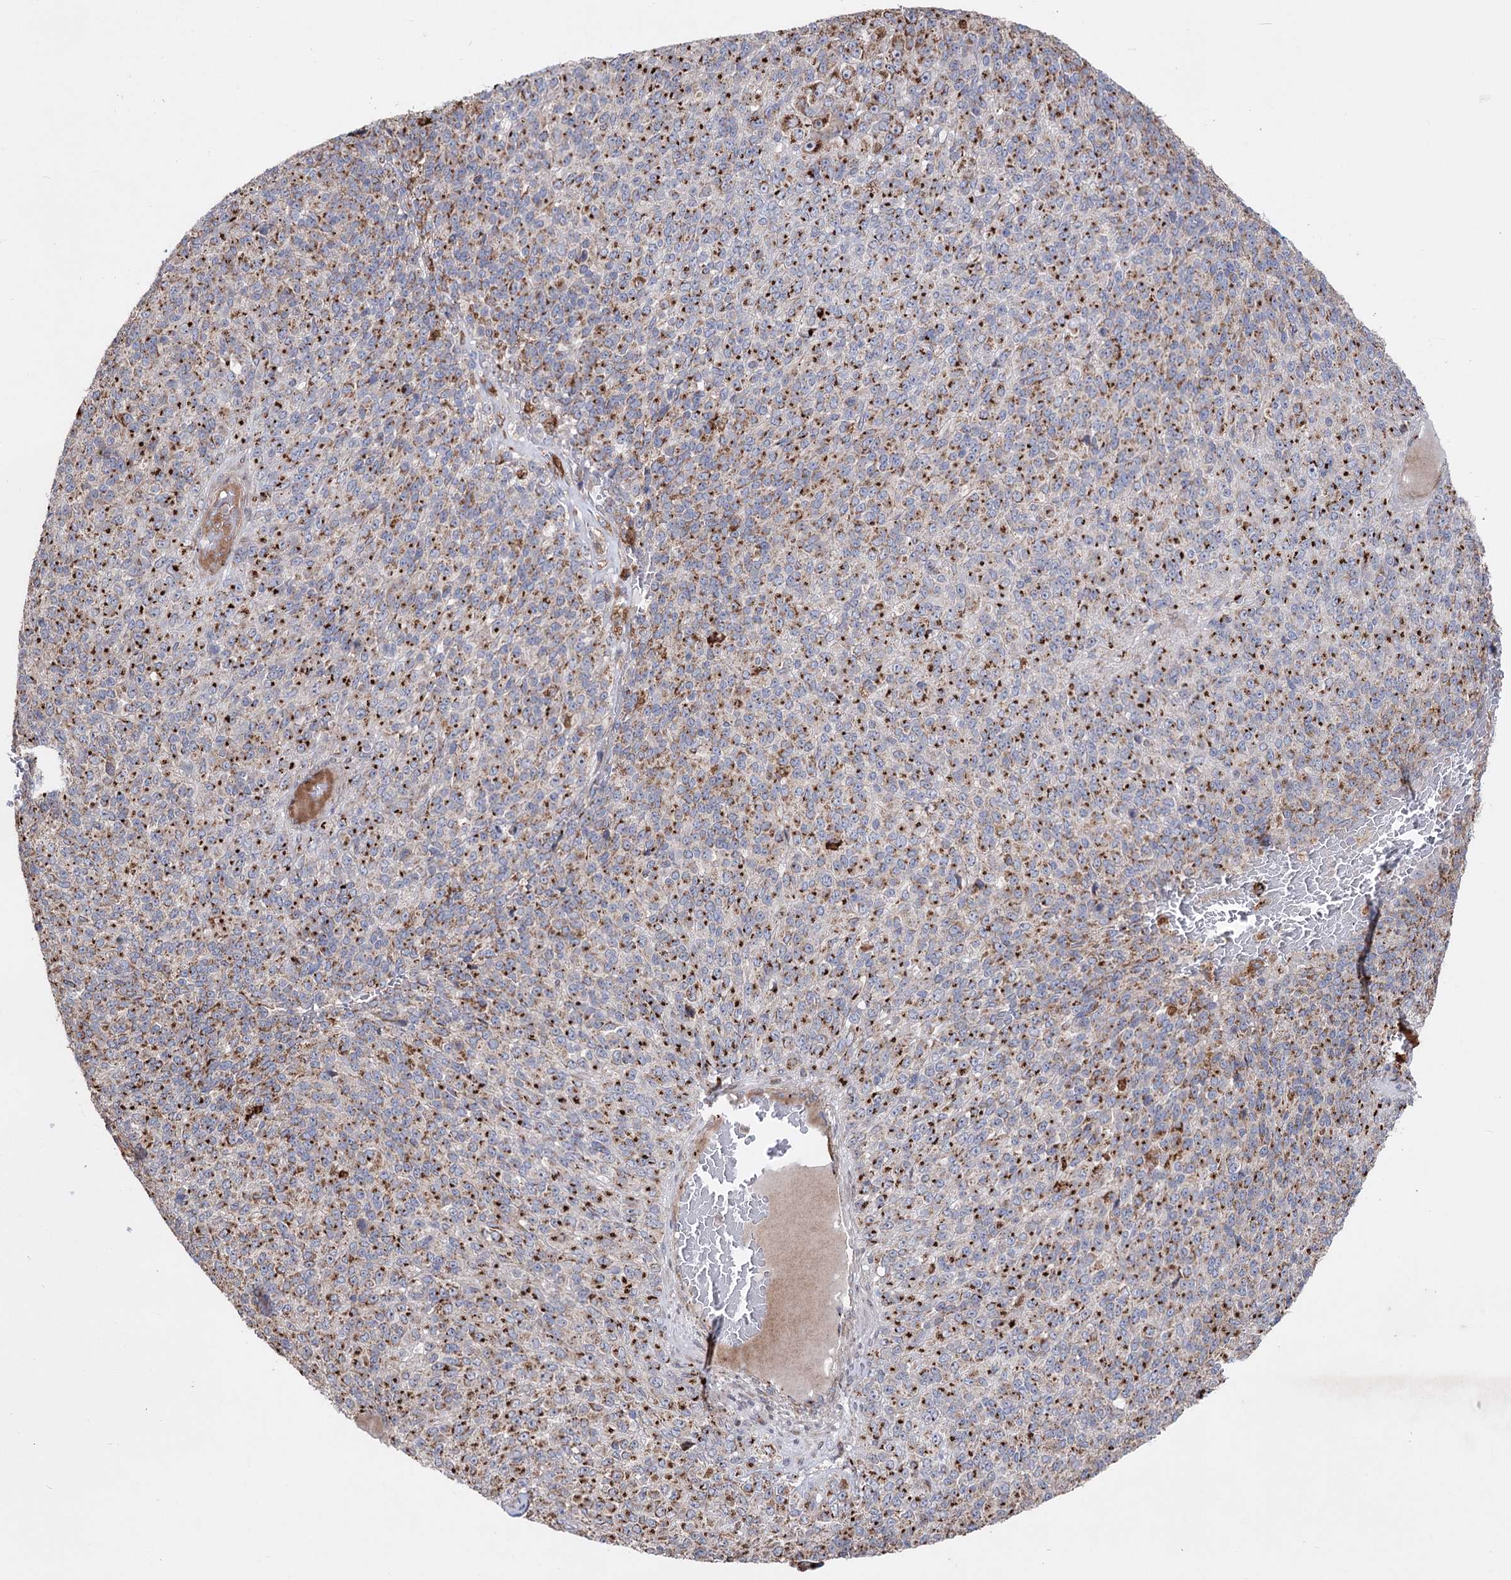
{"staining": {"intensity": "strong", "quantity": "25%-75%", "location": "cytoplasmic/membranous"}, "tissue": "melanoma", "cell_type": "Tumor cells", "image_type": "cancer", "snomed": [{"axis": "morphology", "description": "Malignant melanoma, Metastatic site"}, {"axis": "topography", "description": "Brain"}], "caption": "Immunohistochemistry (IHC) (DAB (3,3'-diaminobenzidine)) staining of human malignant melanoma (metastatic site) shows strong cytoplasmic/membranous protein expression in about 25%-75% of tumor cells.", "gene": "ARHGAP20", "patient": {"sex": "female", "age": 56}}